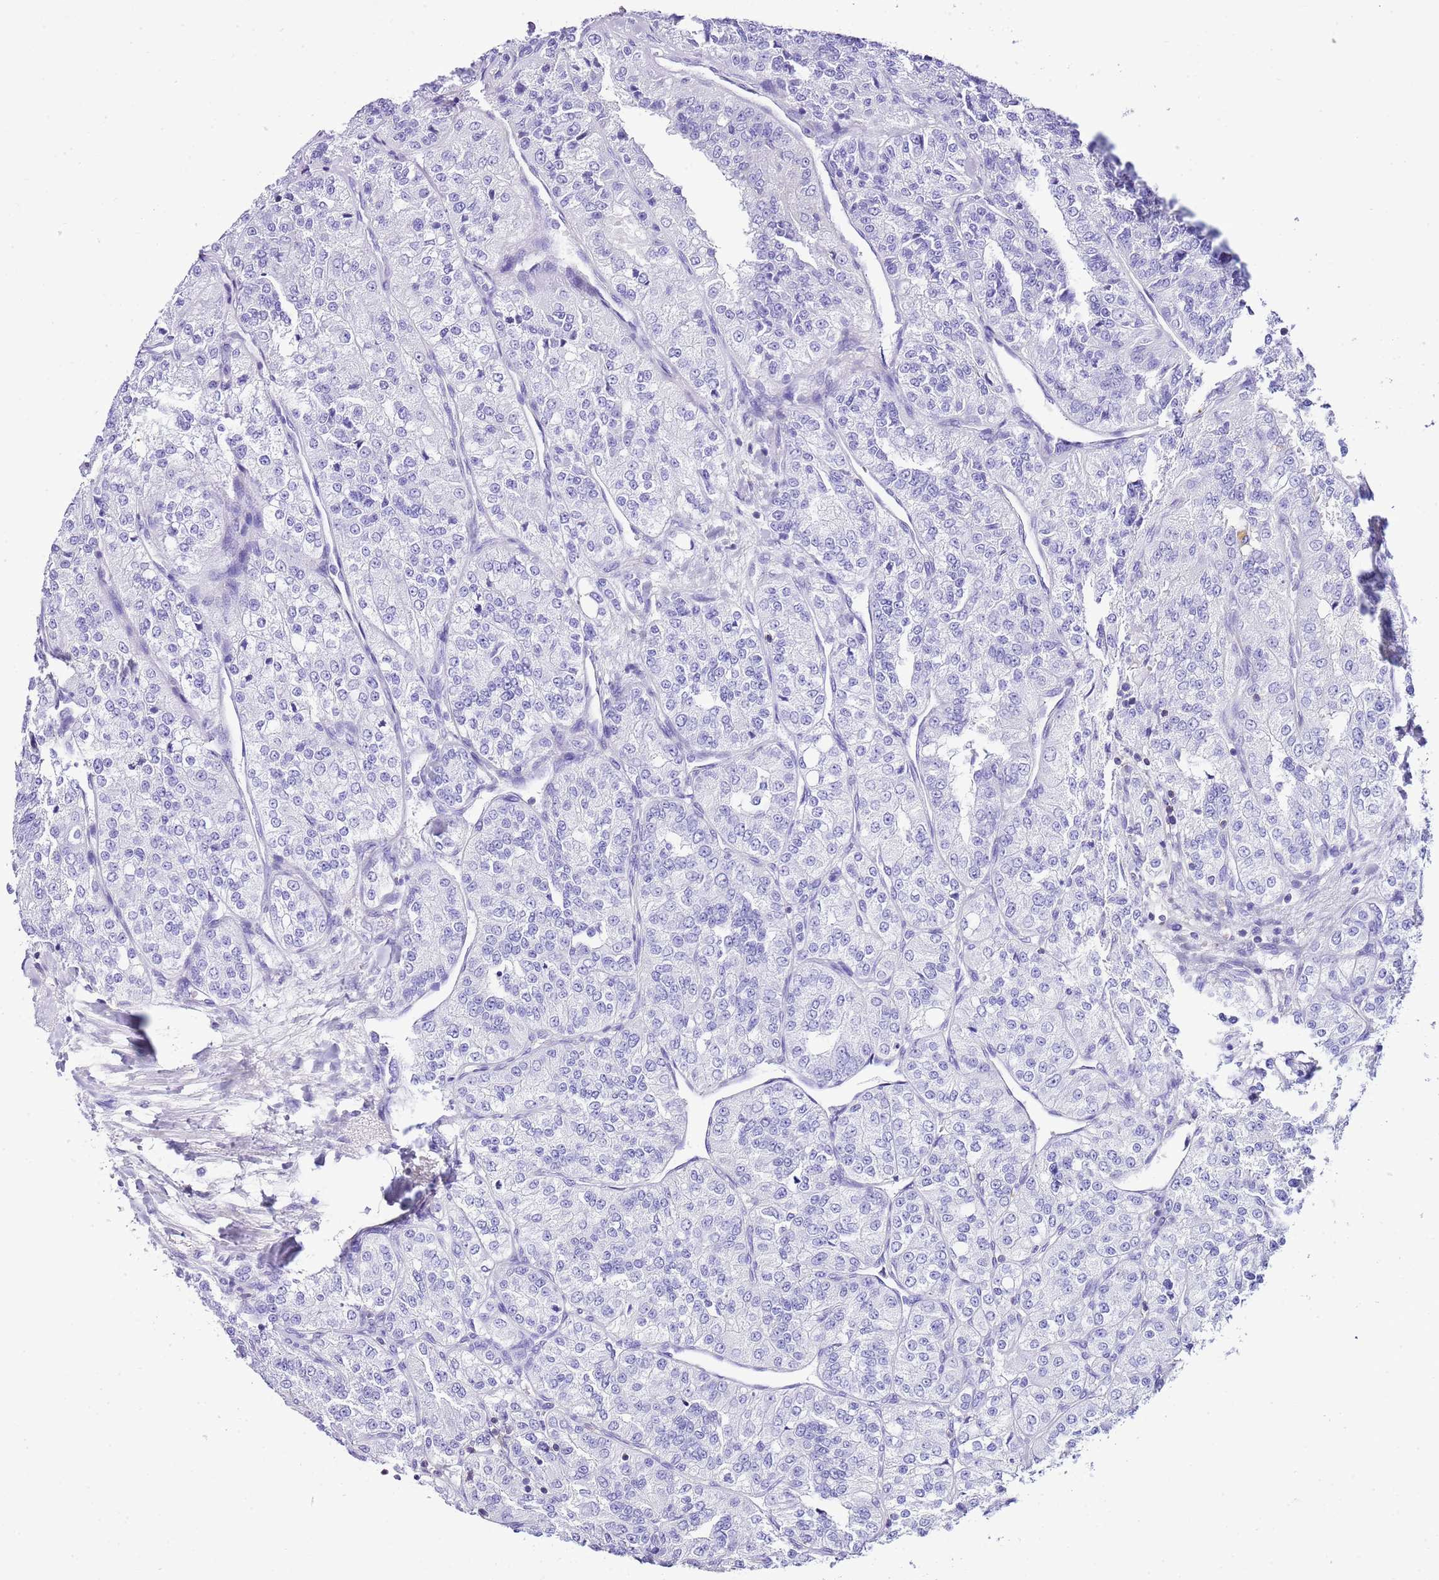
{"staining": {"intensity": "negative", "quantity": "none", "location": "none"}, "tissue": "renal cancer", "cell_type": "Tumor cells", "image_type": "cancer", "snomed": [{"axis": "morphology", "description": "Adenocarcinoma, NOS"}, {"axis": "topography", "description": "Kidney"}], "caption": "IHC image of neoplastic tissue: renal adenocarcinoma stained with DAB (3,3'-diaminobenzidine) demonstrates no significant protein positivity in tumor cells.", "gene": "CNN2", "patient": {"sex": "female", "age": 63}}